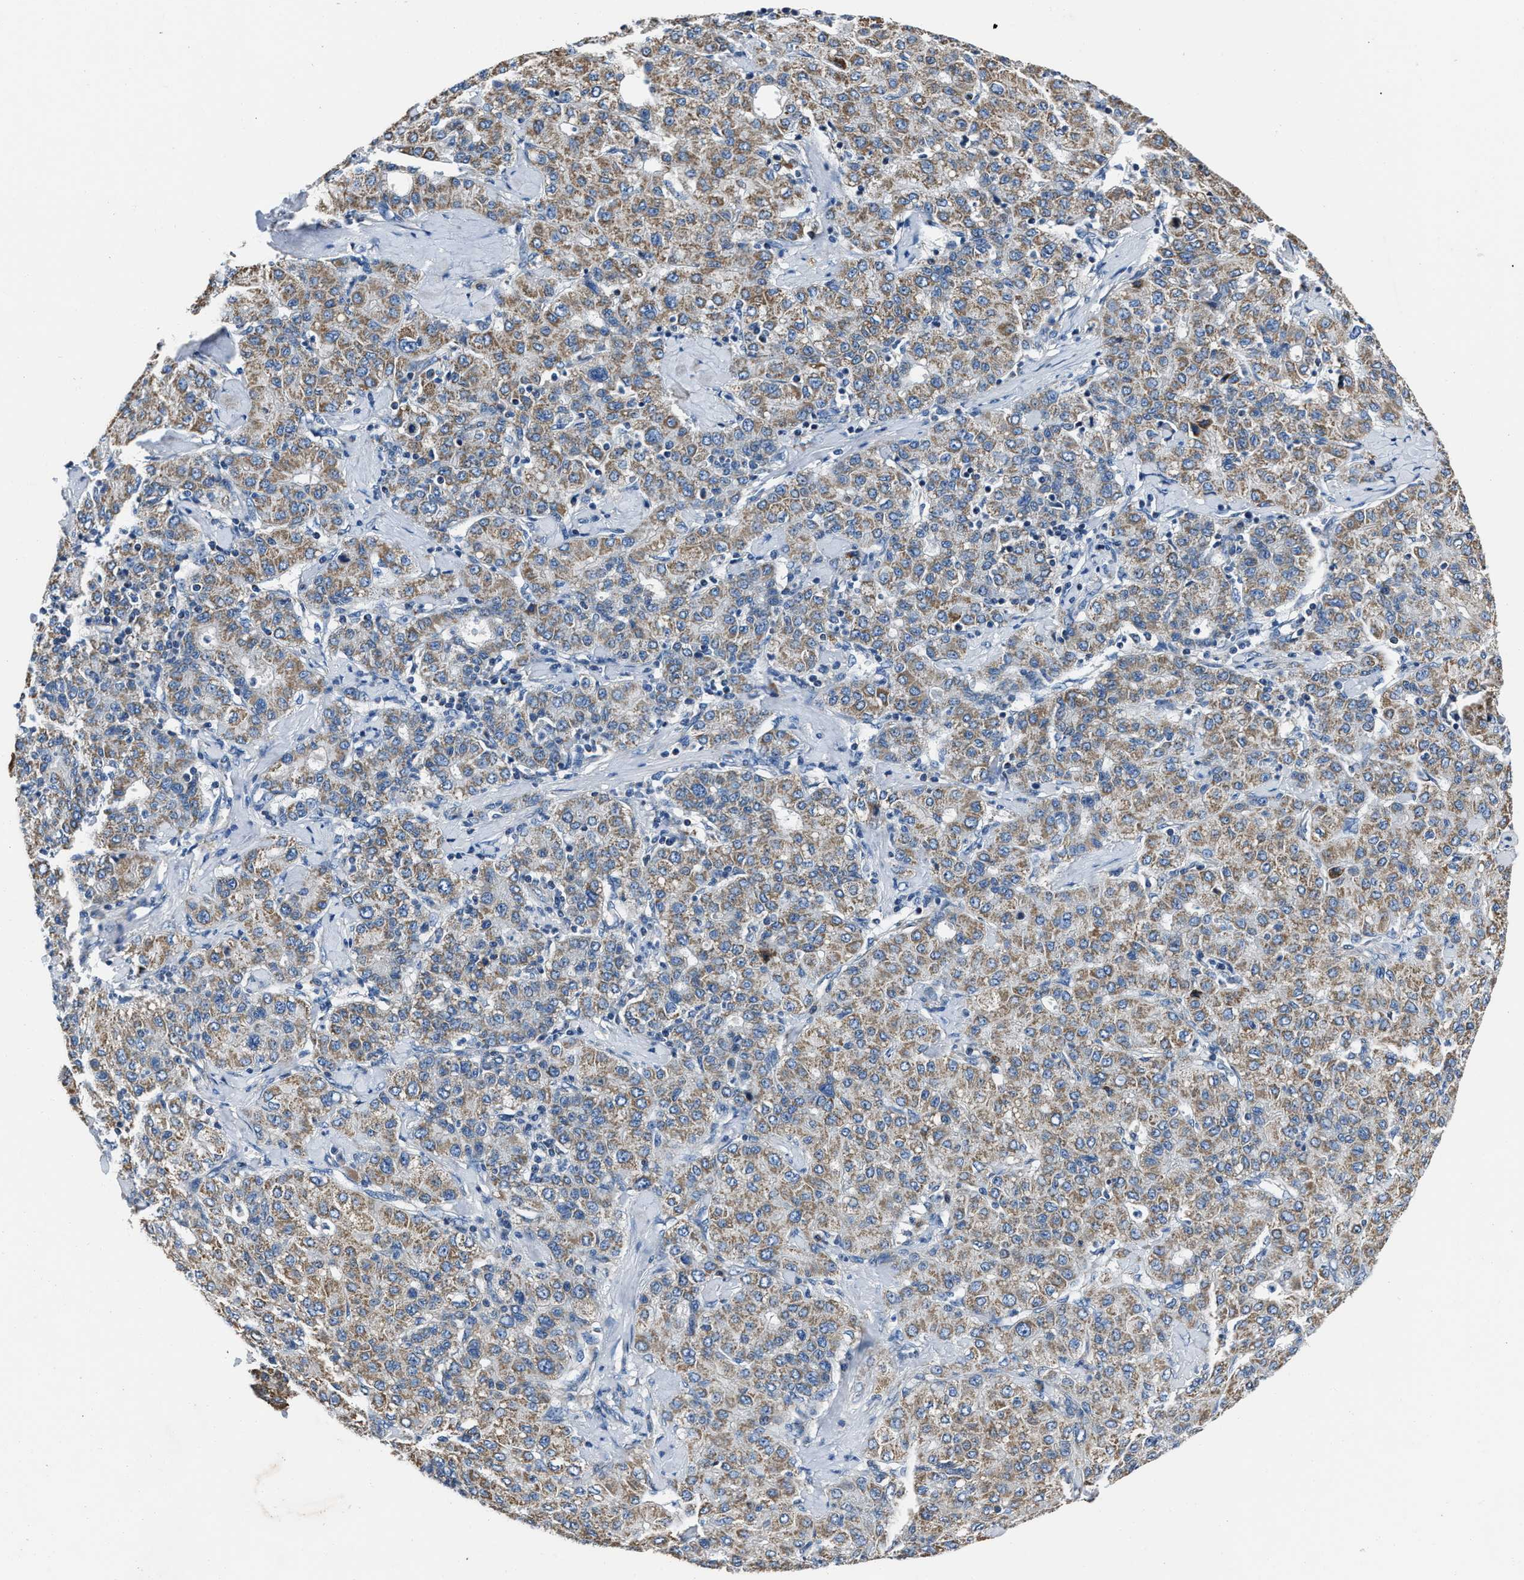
{"staining": {"intensity": "moderate", "quantity": ">75%", "location": "cytoplasmic/membranous"}, "tissue": "liver cancer", "cell_type": "Tumor cells", "image_type": "cancer", "snomed": [{"axis": "morphology", "description": "Carcinoma, Hepatocellular, NOS"}, {"axis": "topography", "description": "Liver"}], "caption": "Liver cancer (hepatocellular carcinoma) was stained to show a protein in brown. There is medium levels of moderate cytoplasmic/membranous staining in about >75% of tumor cells. (Stains: DAB (3,3'-diaminobenzidine) in brown, nuclei in blue, Microscopy: brightfield microscopy at high magnification).", "gene": "NSUN5", "patient": {"sex": "male", "age": 65}}